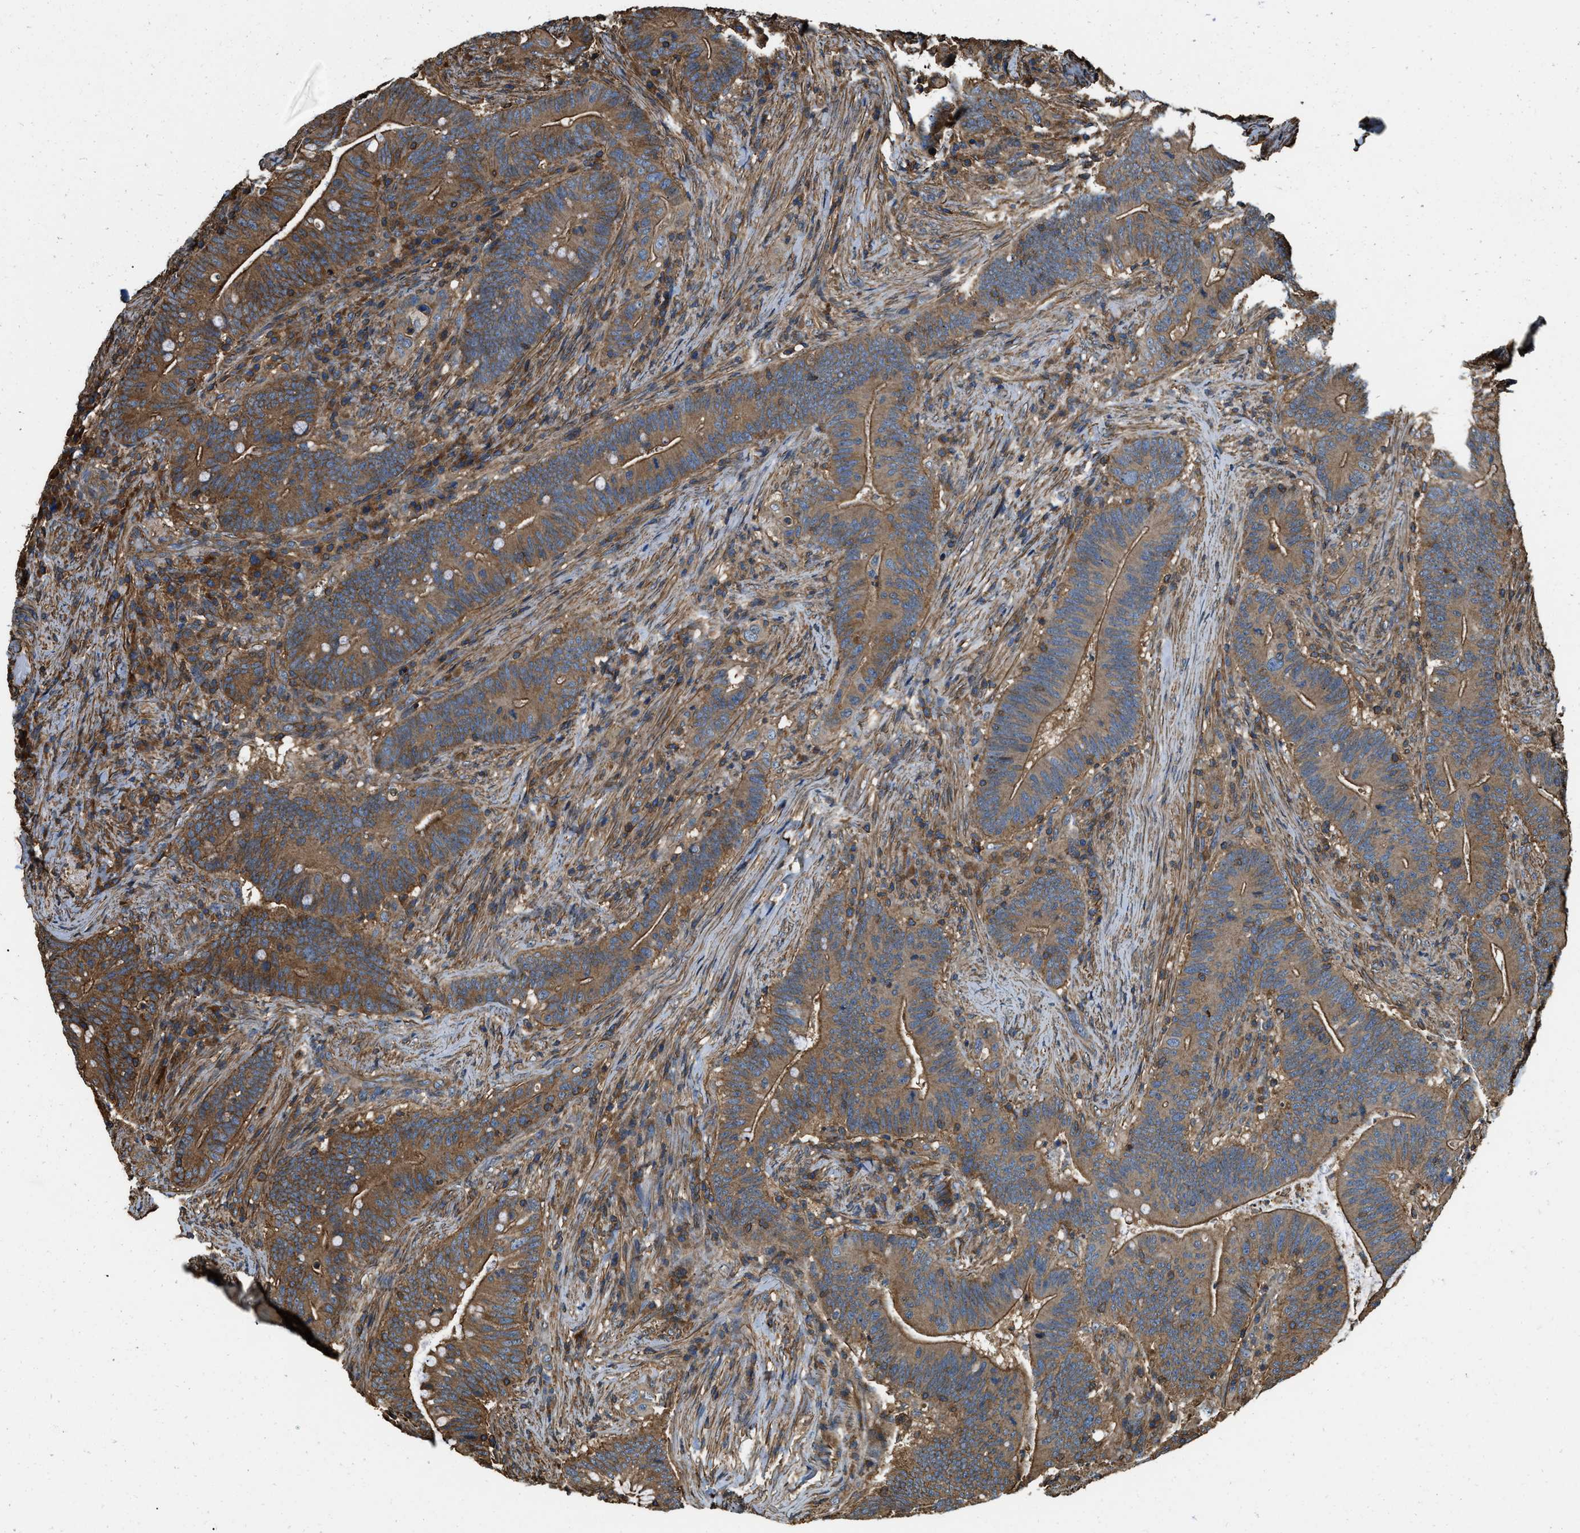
{"staining": {"intensity": "moderate", "quantity": ">75%", "location": "cytoplasmic/membranous"}, "tissue": "colorectal cancer", "cell_type": "Tumor cells", "image_type": "cancer", "snomed": [{"axis": "morphology", "description": "Normal tissue, NOS"}, {"axis": "morphology", "description": "Adenocarcinoma, NOS"}, {"axis": "topography", "description": "Colon"}], "caption": "Brown immunohistochemical staining in colorectal cancer demonstrates moderate cytoplasmic/membranous expression in about >75% of tumor cells. (Brightfield microscopy of DAB IHC at high magnification).", "gene": "YARS1", "patient": {"sex": "female", "age": 66}}